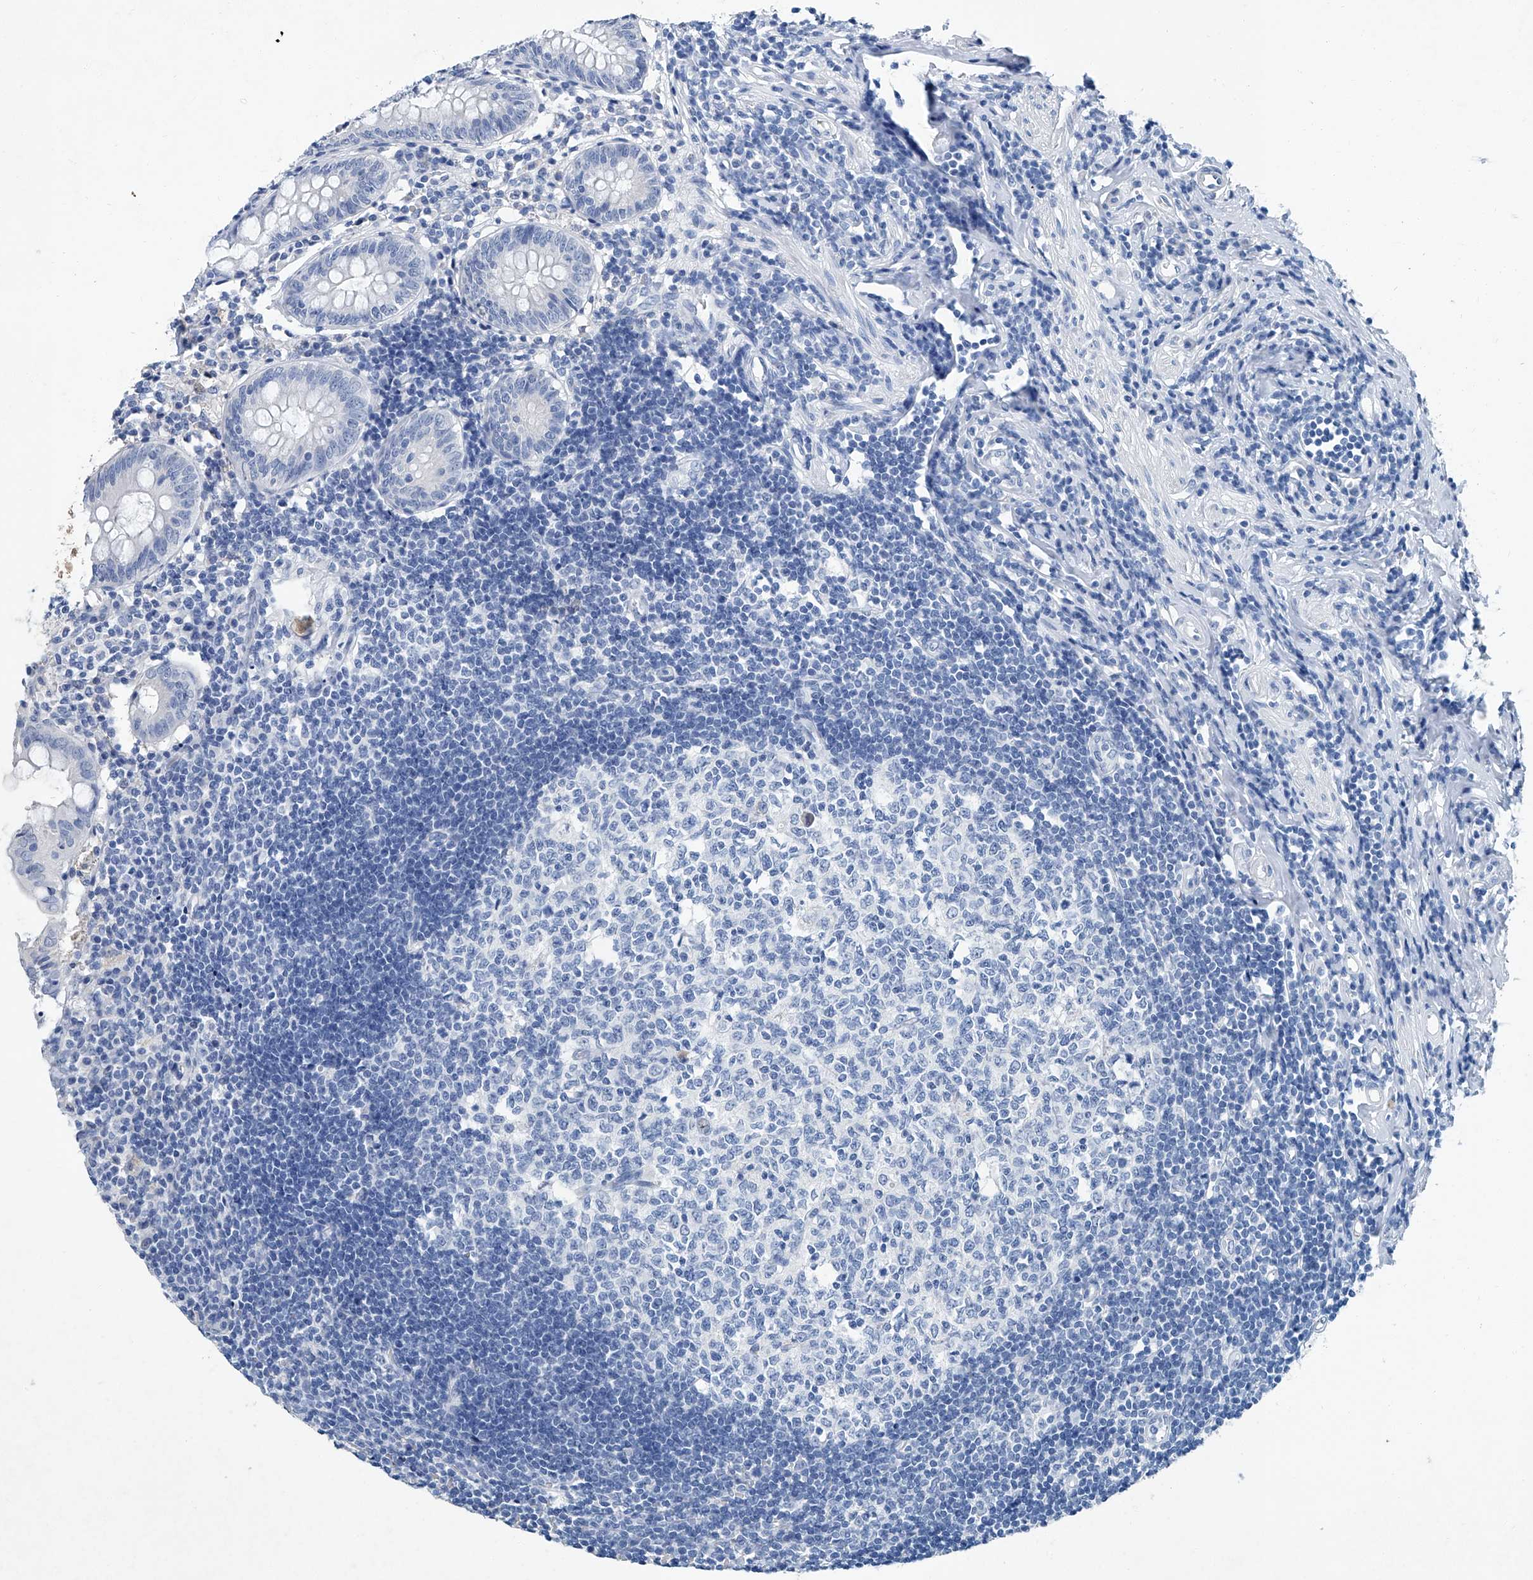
{"staining": {"intensity": "negative", "quantity": "none", "location": "none"}, "tissue": "appendix", "cell_type": "Glandular cells", "image_type": "normal", "snomed": [{"axis": "morphology", "description": "Normal tissue, NOS"}, {"axis": "topography", "description": "Appendix"}], "caption": "Protein analysis of benign appendix reveals no significant positivity in glandular cells. (DAB (3,3'-diaminobenzidine) immunohistochemistry (IHC), high magnification).", "gene": "CYP2A7", "patient": {"sex": "female", "age": 54}}